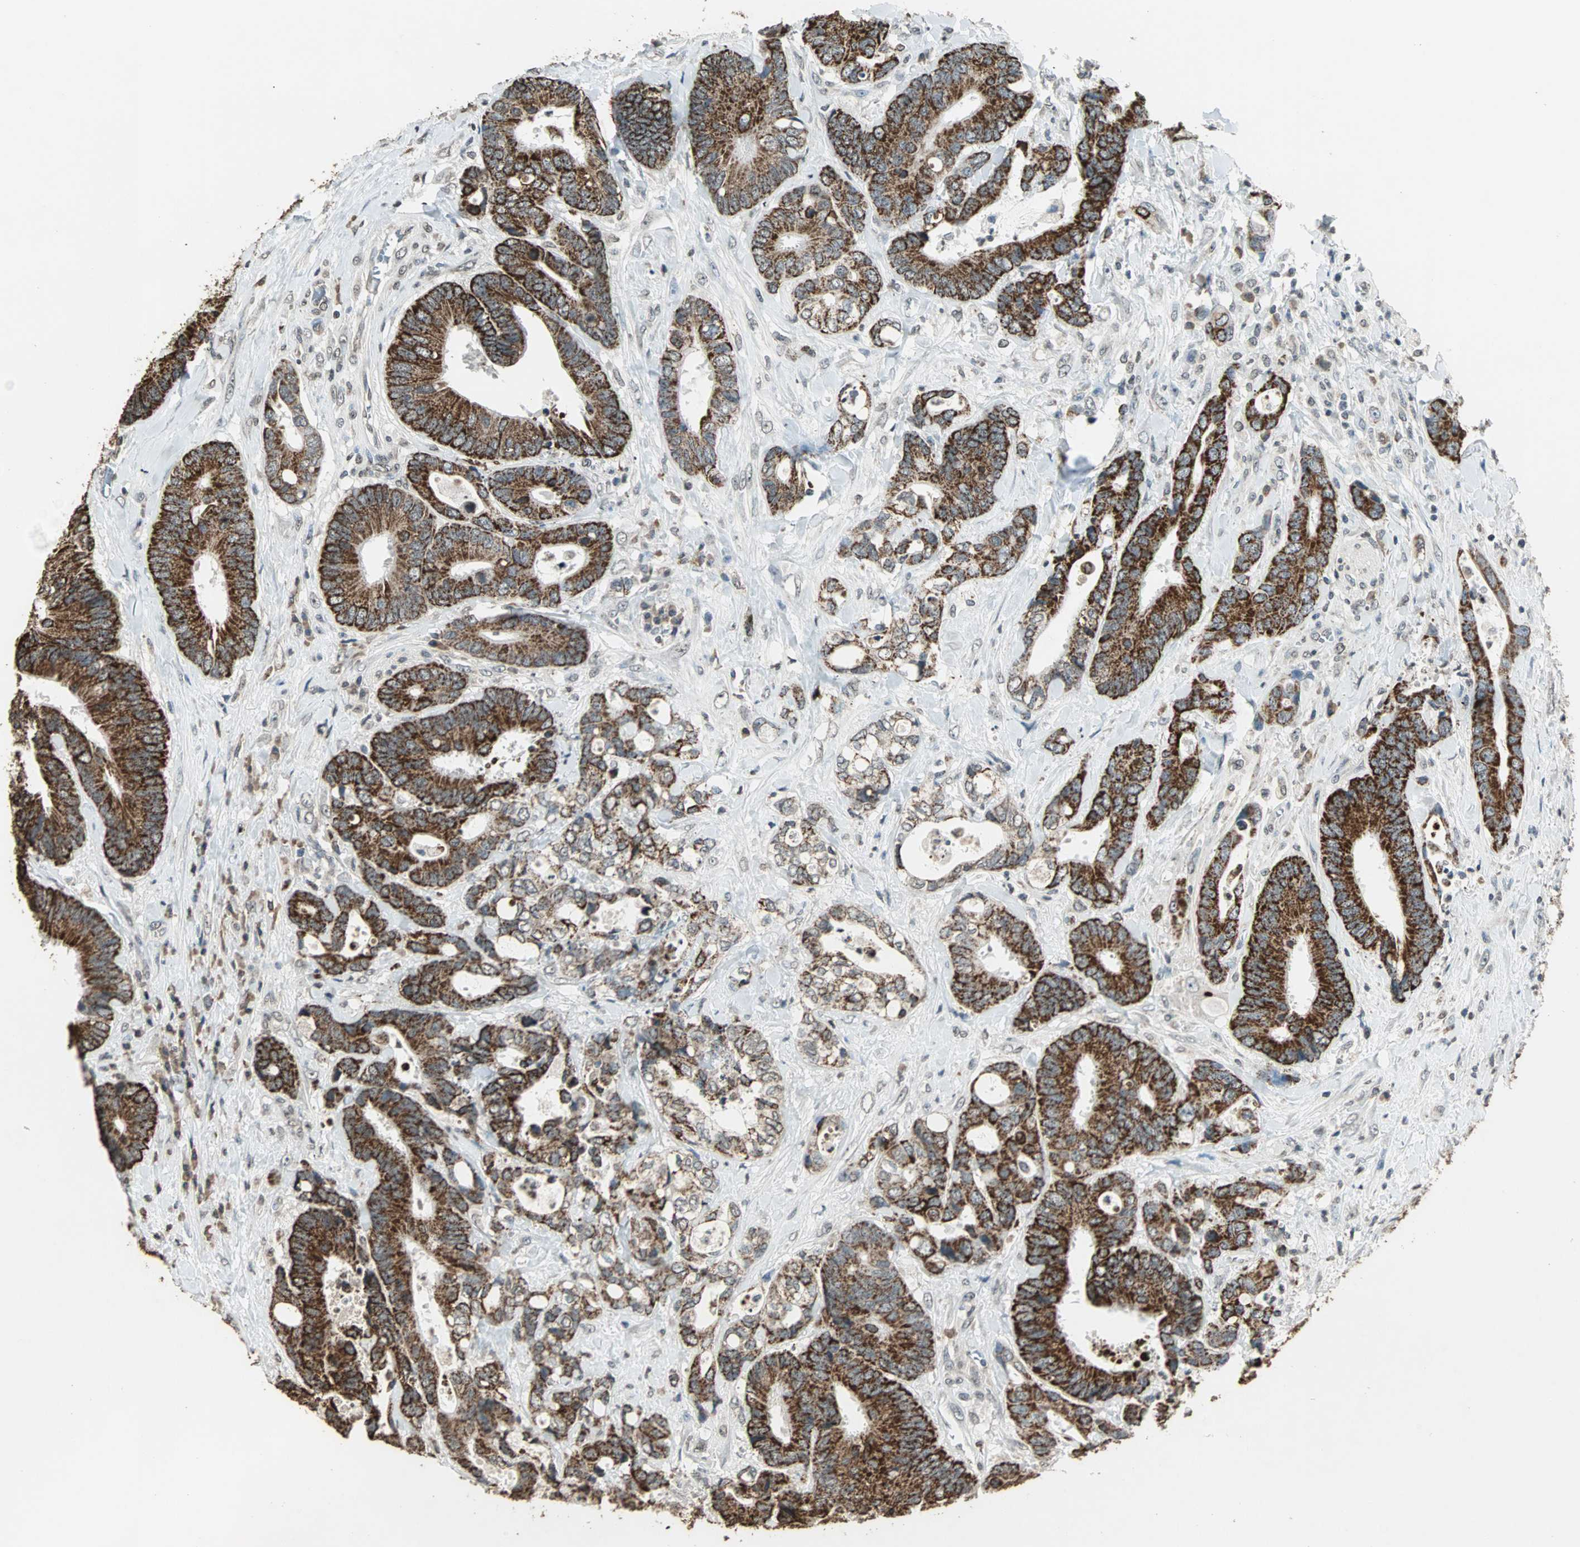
{"staining": {"intensity": "strong", "quantity": ">75%", "location": "cytoplasmic/membranous"}, "tissue": "colorectal cancer", "cell_type": "Tumor cells", "image_type": "cancer", "snomed": [{"axis": "morphology", "description": "Adenocarcinoma, NOS"}, {"axis": "topography", "description": "Rectum"}], "caption": "The image shows staining of colorectal adenocarcinoma, revealing strong cytoplasmic/membranous protein expression (brown color) within tumor cells. (brown staining indicates protein expression, while blue staining denotes nuclei).", "gene": "PRELID1", "patient": {"sex": "male", "age": 55}}